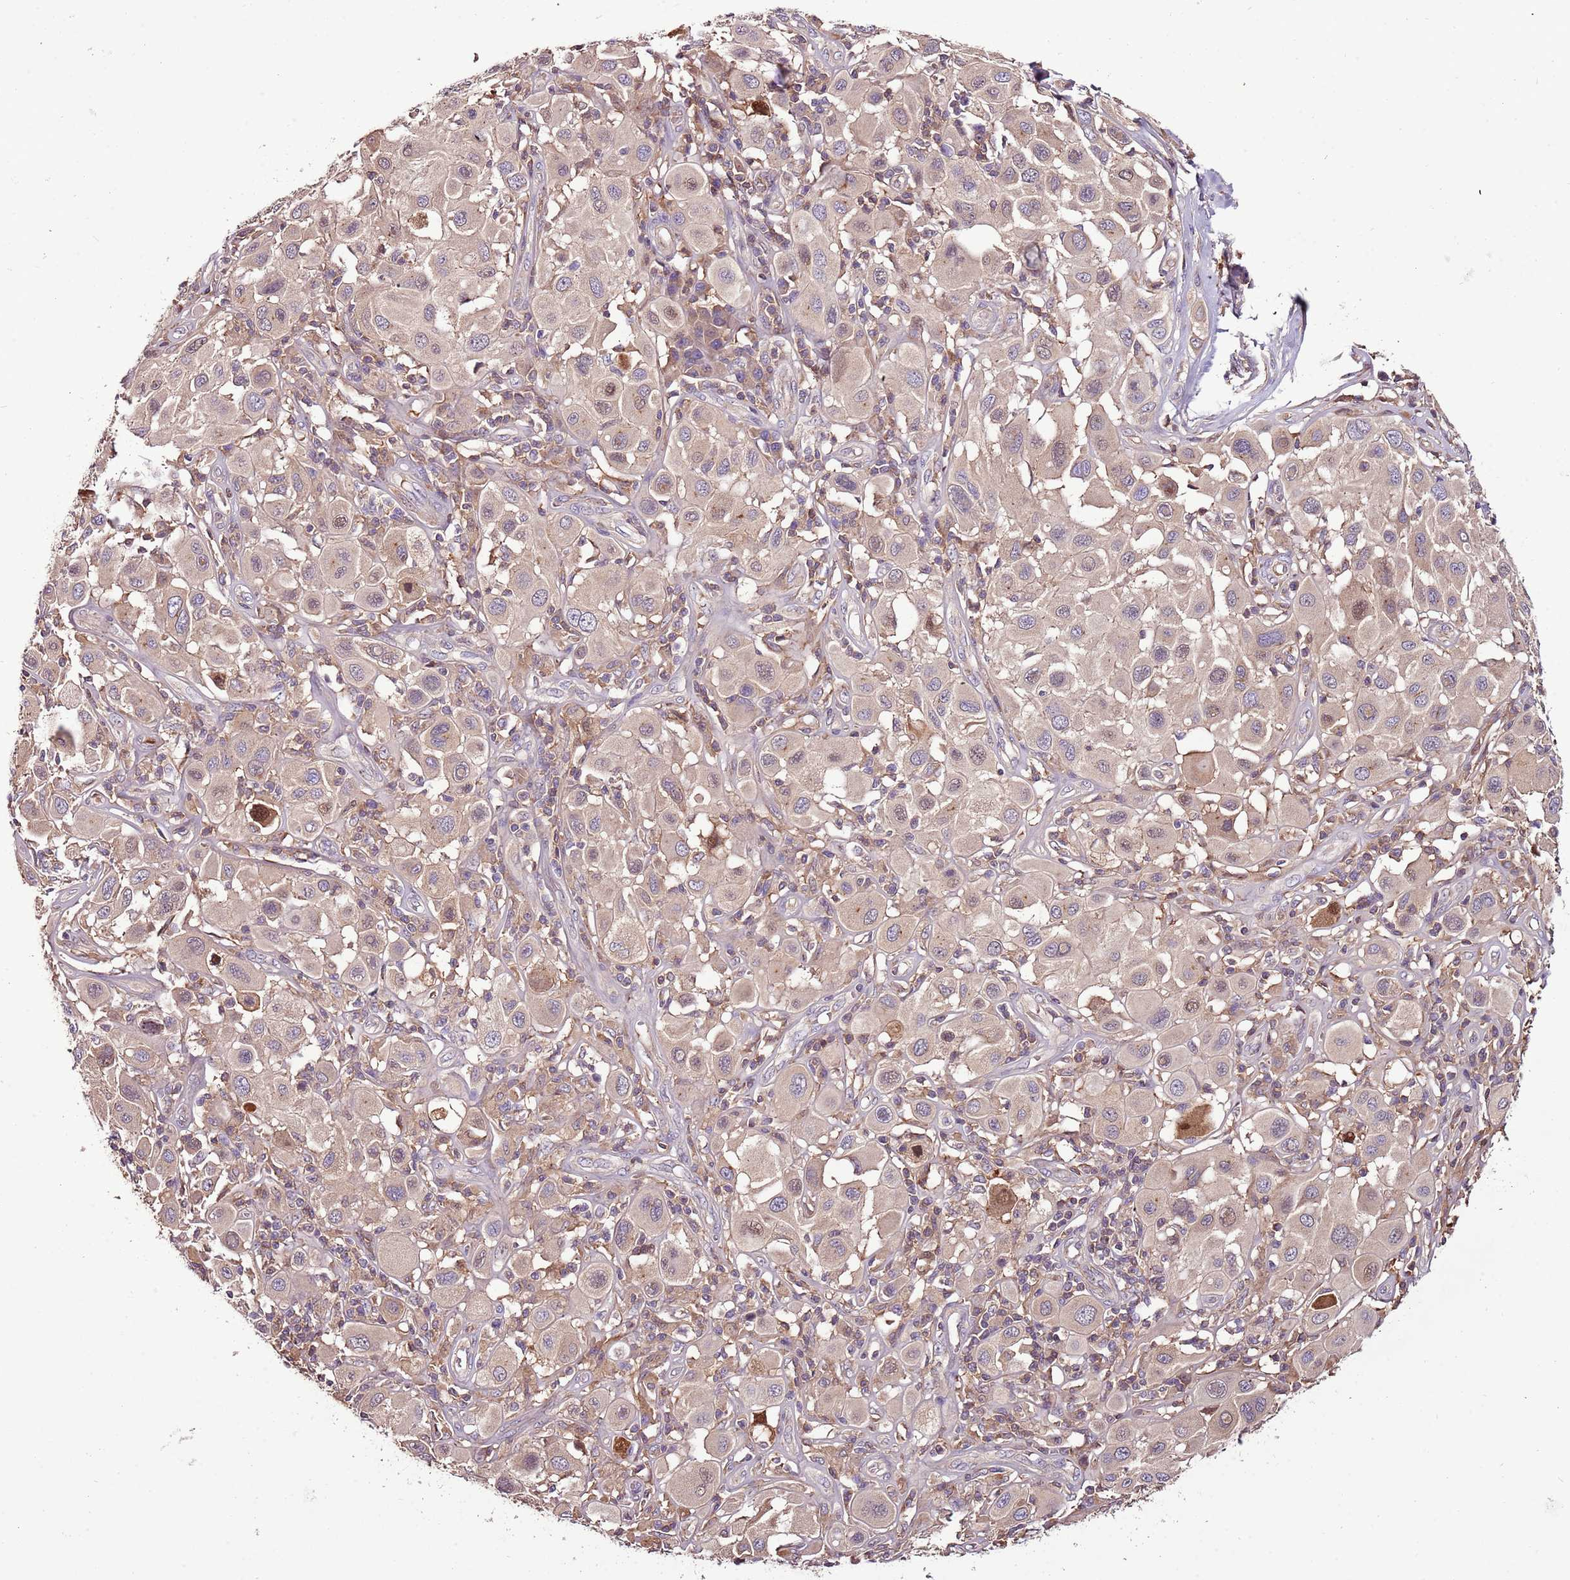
{"staining": {"intensity": "weak", "quantity": "<25%", "location": "nuclear"}, "tissue": "melanoma", "cell_type": "Tumor cells", "image_type": "cancer", "snomed": [{"axis": "morphology", "description": "Malignant melanoma, Metastatic site"}, {"axis": "topography", "description": "Skin"}], "caption": "Tumor cells are negative for brown protein staining in malignant melanoma (metastatic site).", "gene": "DENR", "patient": {"sex": "male", "age": 41}}